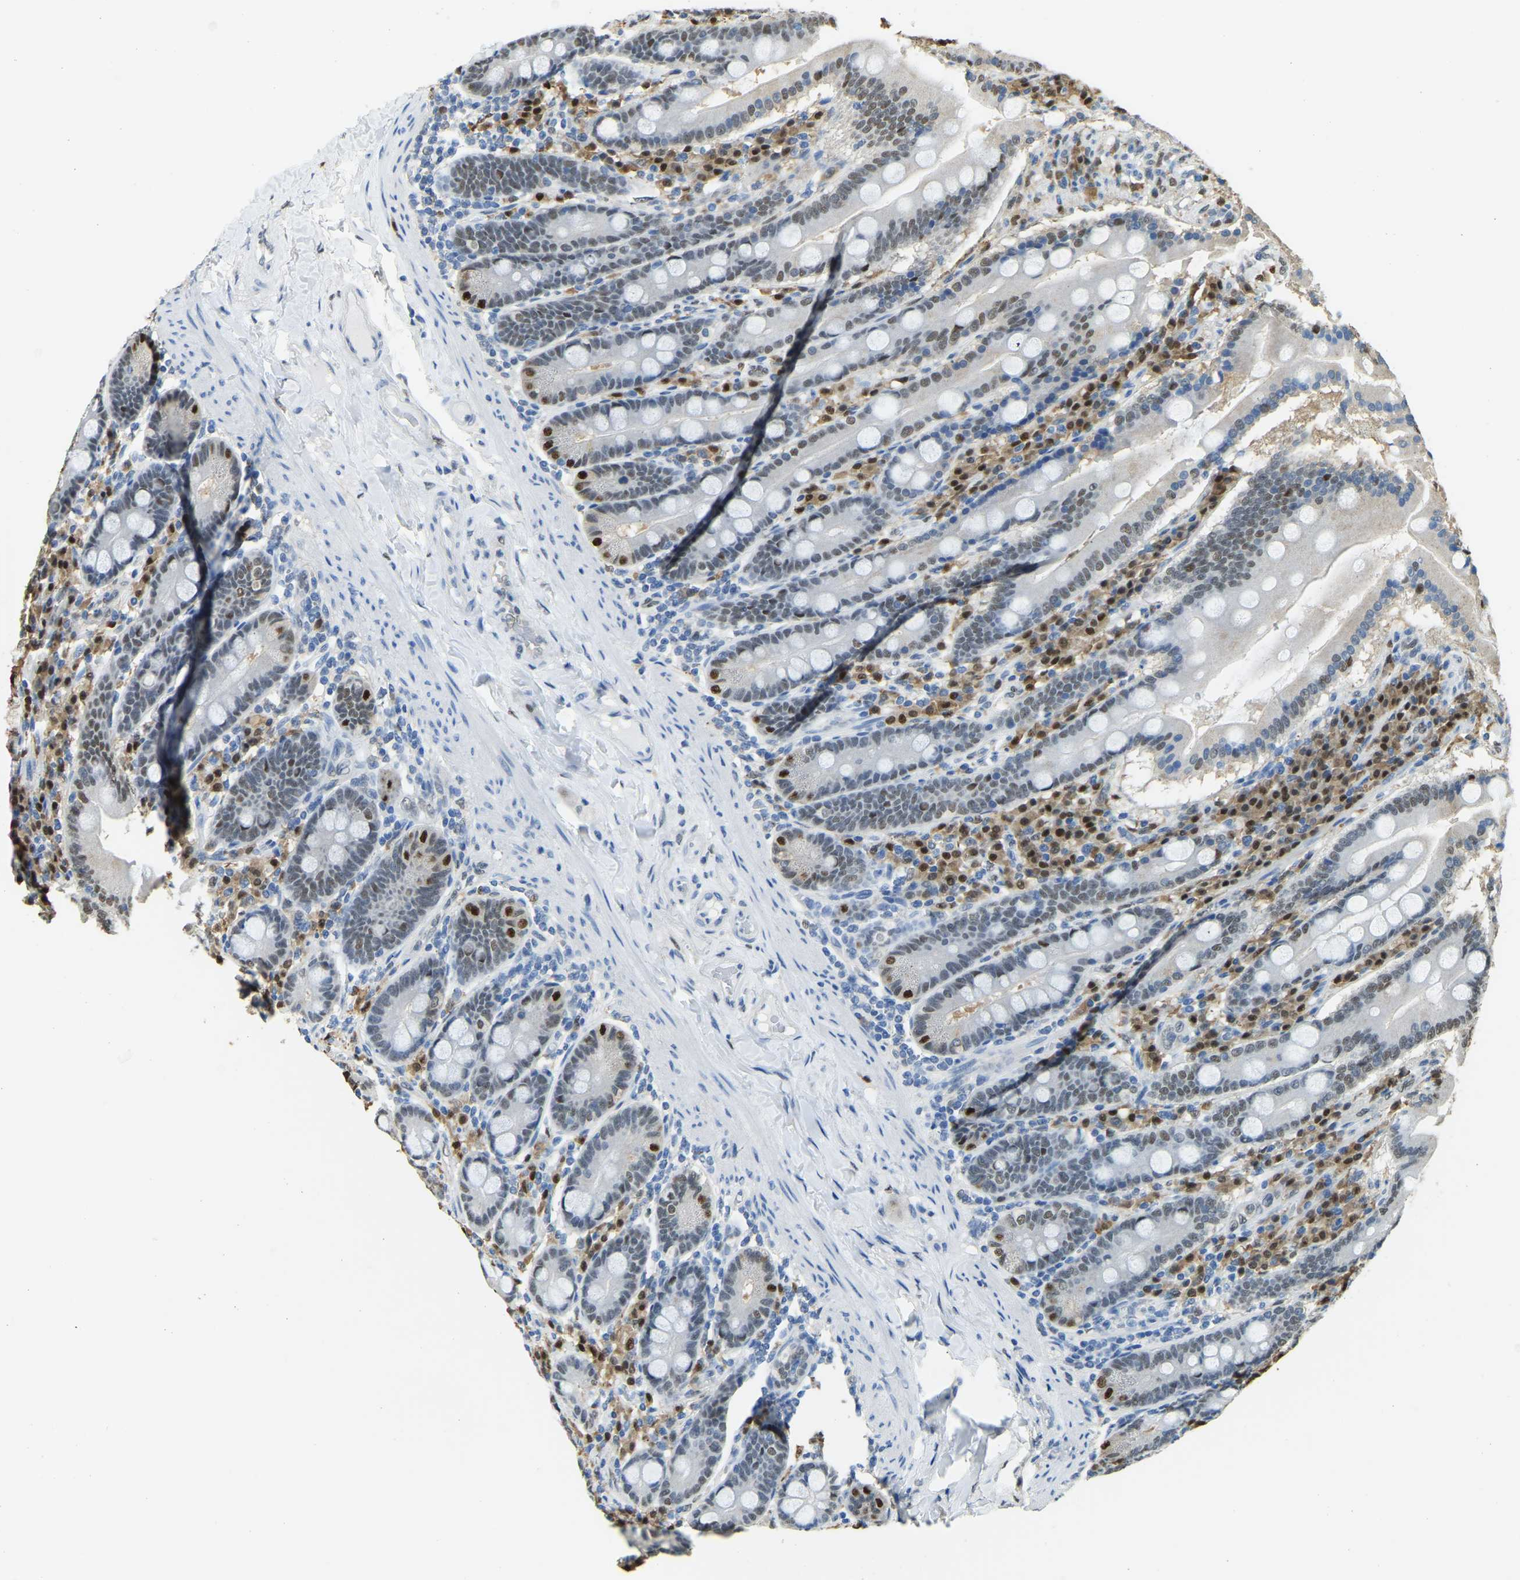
{"staining": {"intensity": "weak", "quantity": "<25%", "location": "nuclear"}, "tissue": "duodenum", "cell_type": "Glandular cells", "image_type": "normal", "snomed": [{"axis": "morphology", "description": "Normal tissue, NOS"}, {"axis": "topography", "description": "Duodenum"}], "caption": "Immunohistochemical staining of normal human duodenum reveals no significant positivity in glandular cells.", "gene": "NANS", "patient": {"sex": "male", "age": 50}}